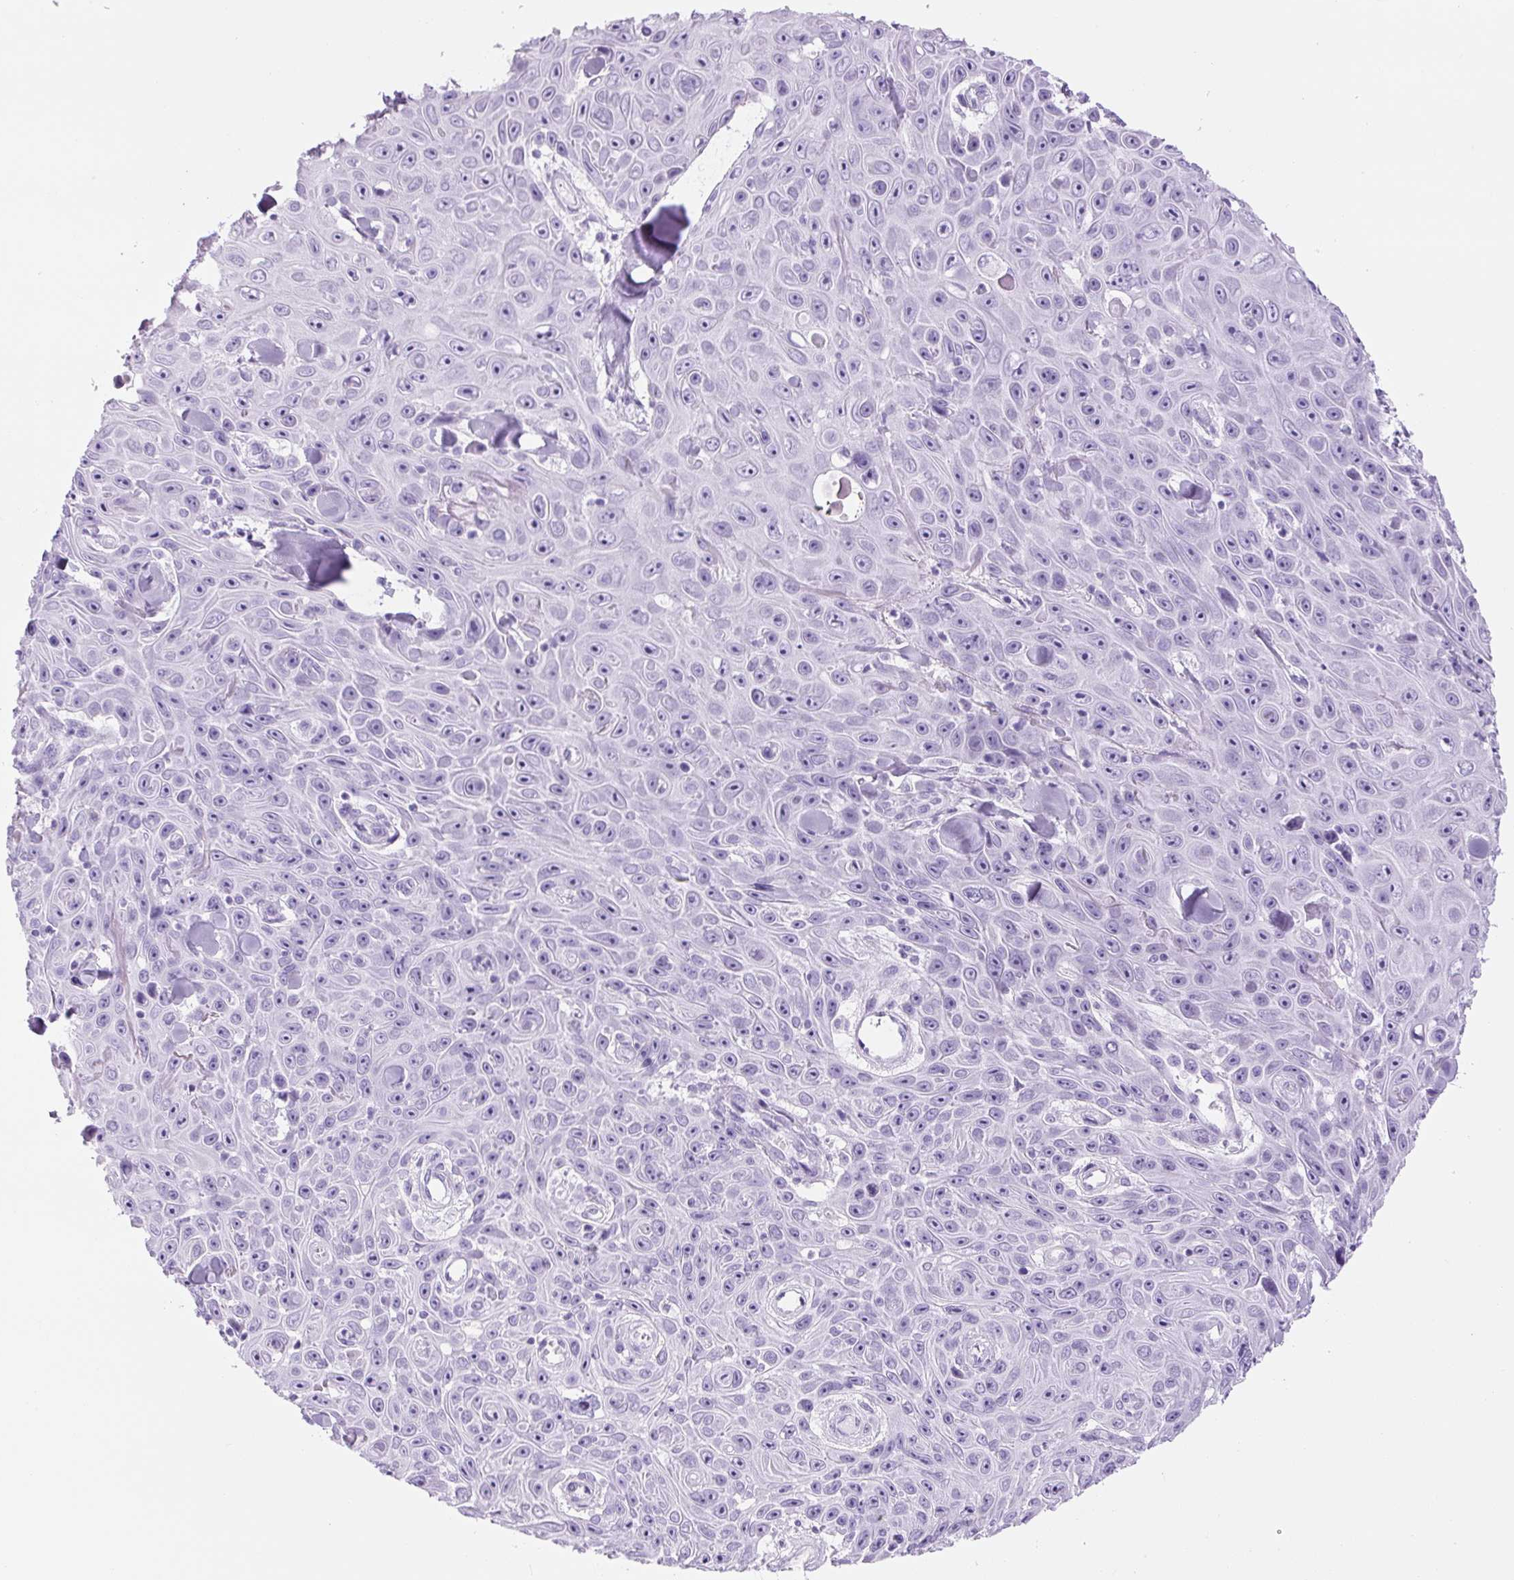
{"staining": {"intensity": "negative", "quantity": "none", "location": "none"}, "tissue": "skin cancer", "cell_type": "Tumor cells", "image_type": "cancer", "snomed": [{"axis": "morphology", "description": "Squamous cell carcinoma, NOS"}, {"axis": "topography", "description": "Skin"}], "caption": "This is an immunohistochemistry (IHC) image of skin cancer (squamous cell carcinoma). There is no expression in tumor cells.", "gene": "RSPO4", "patient": {"sex": "male", "age": 82}}